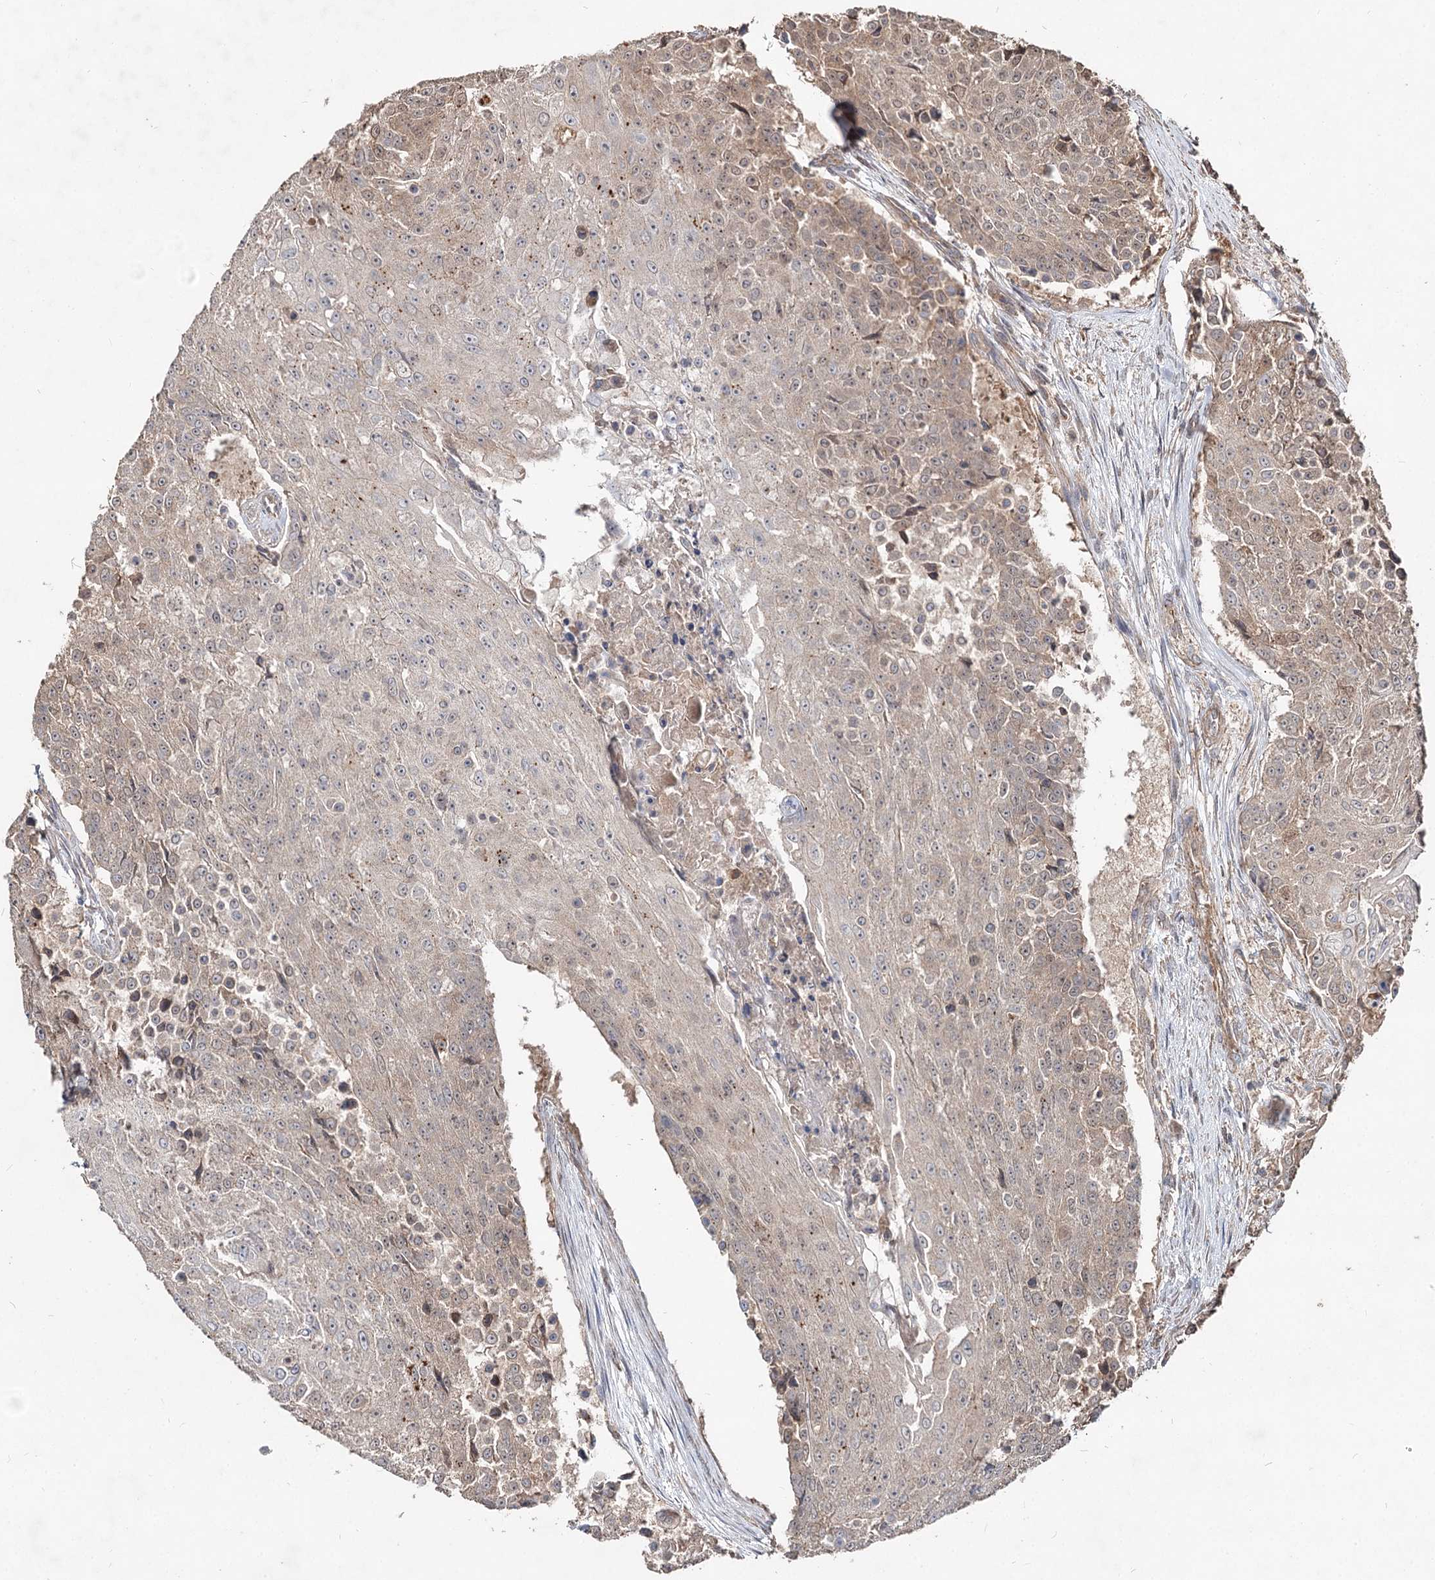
{"staining": {"intensity": "moderate", "quantity": "<25%", "location": "cytoplasmic/membranous"}, "tissue": "urothelial cancer", "cell_type": "Tumor cells", "image_type": "cancer", "snomed": [{"axis": "morphology", "description": "Urothelial carcinoma, High grade"}, {"axis": "topography", "description": "Urinary bladder"}], "caption": "Immunohistochemistry staining of urothelial carcinoma (high-grade), which exhibits low levels of moderate cytoplasmic/membranous positivity in approximately <25% of tumor cells indicating moderate cytoplasmic/membranous protein positivity. The staining was performed using DAB (3,3'-diaminobenzidine) (brown) for protein detection and nuclei were counterstained in hematoxylin (blue).", "gene": "SPART", "patient": {"sex": "female", "age": 63}}